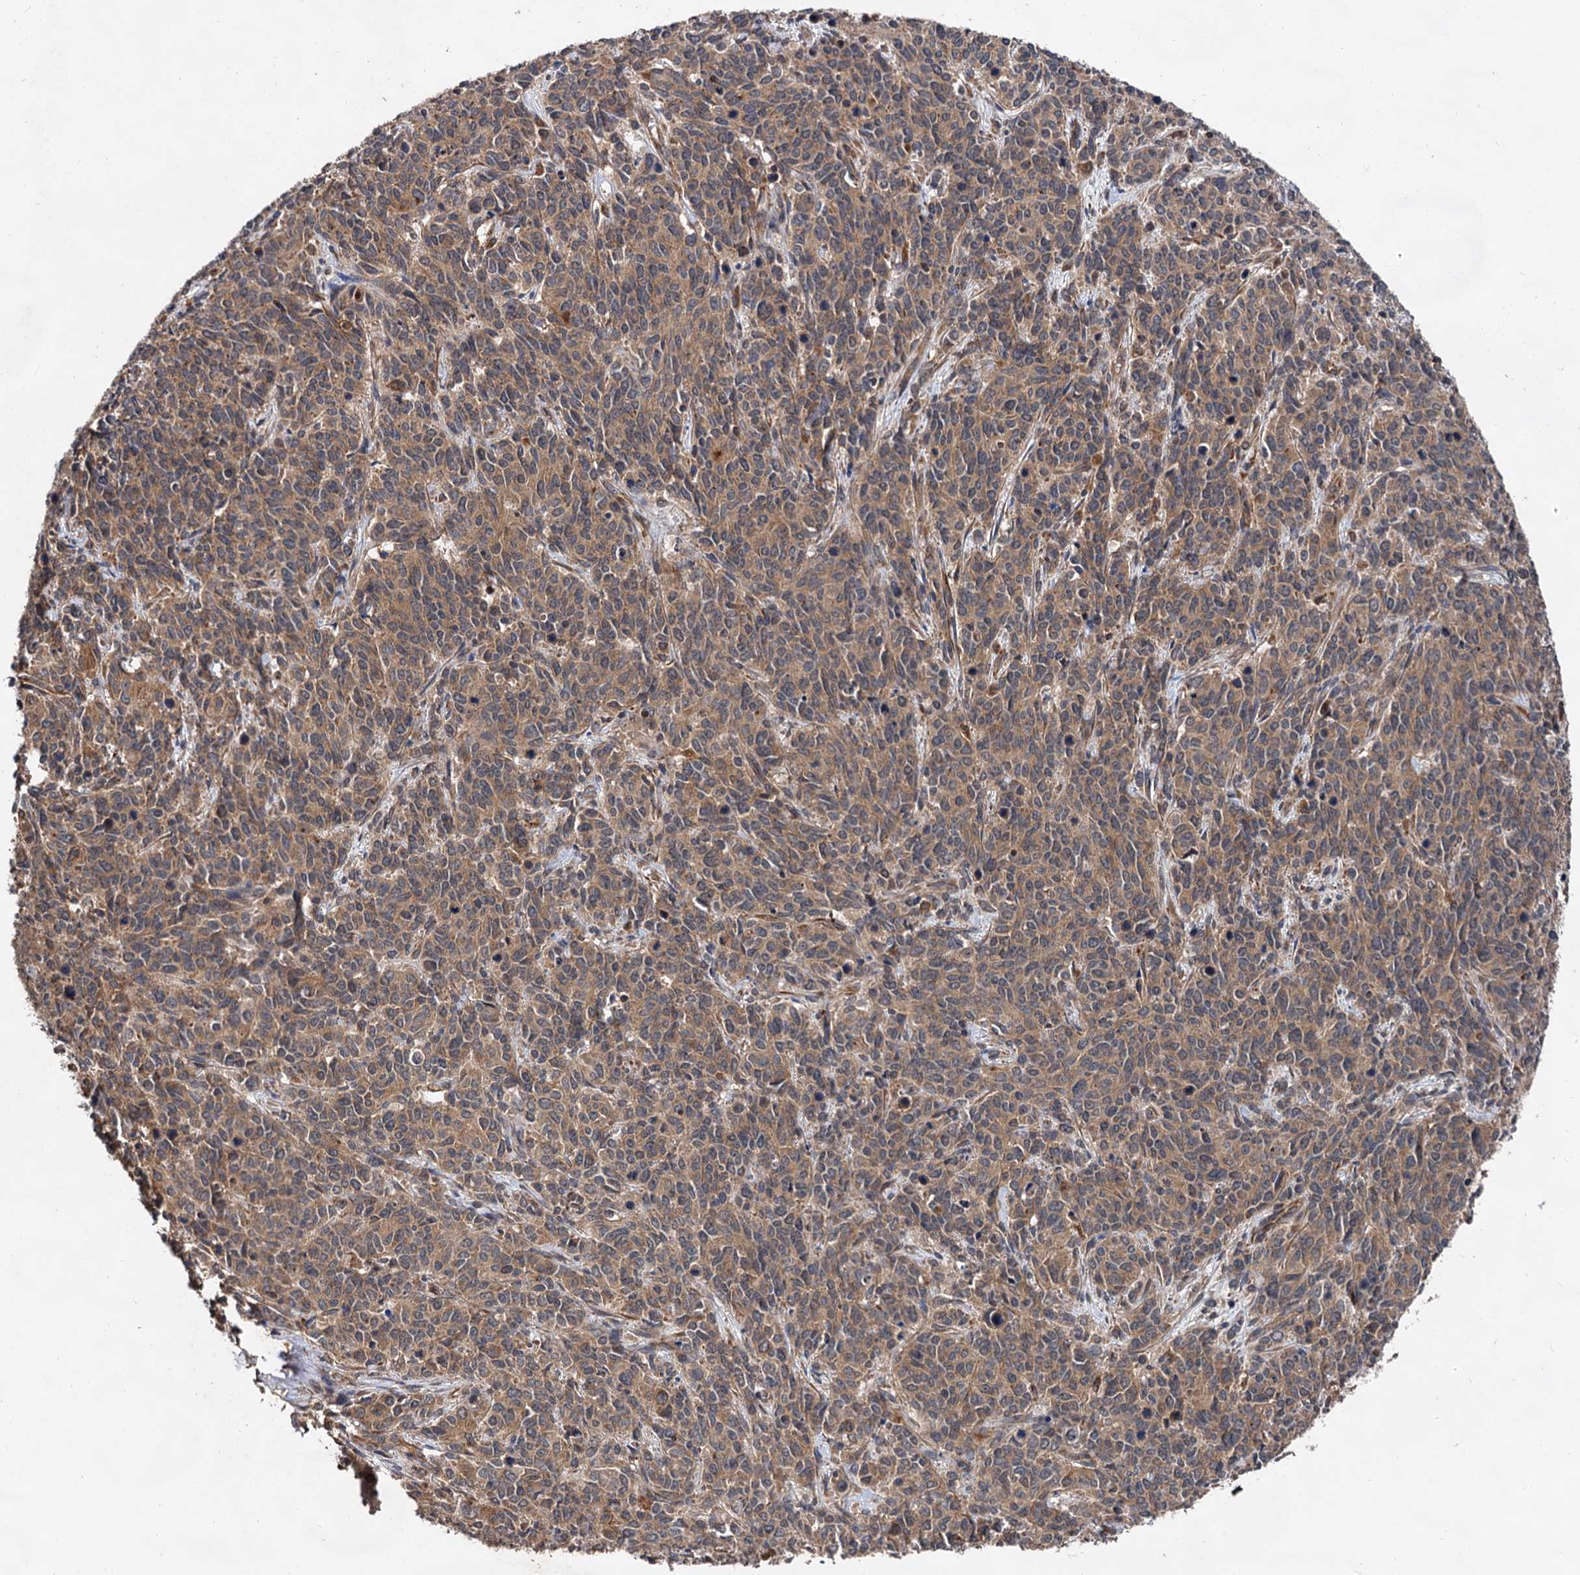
{"staining": {"intensity": "moderate", "quantity": ">75%", "location": "cytoplasmic/membranous"}, "tissue": "cervical cancer", "cell_type": "Tumor cells", "image_type": "cancer", "snomed": [{"axis": "morphology", "description": "Squamous cell carcinoma, NOS"}, {"axis": "topography", "description": "Cervix"}], "caption": "This histopathology image reveals immunohistochemistry (IHC) staining of human cervical squamous cell carcinoma, with medium moderate cytoplasmic/membranous staining in about >75% of tumor cells.", "gene": "TEX9", "patient": {"sex": "female", "age": 60}}